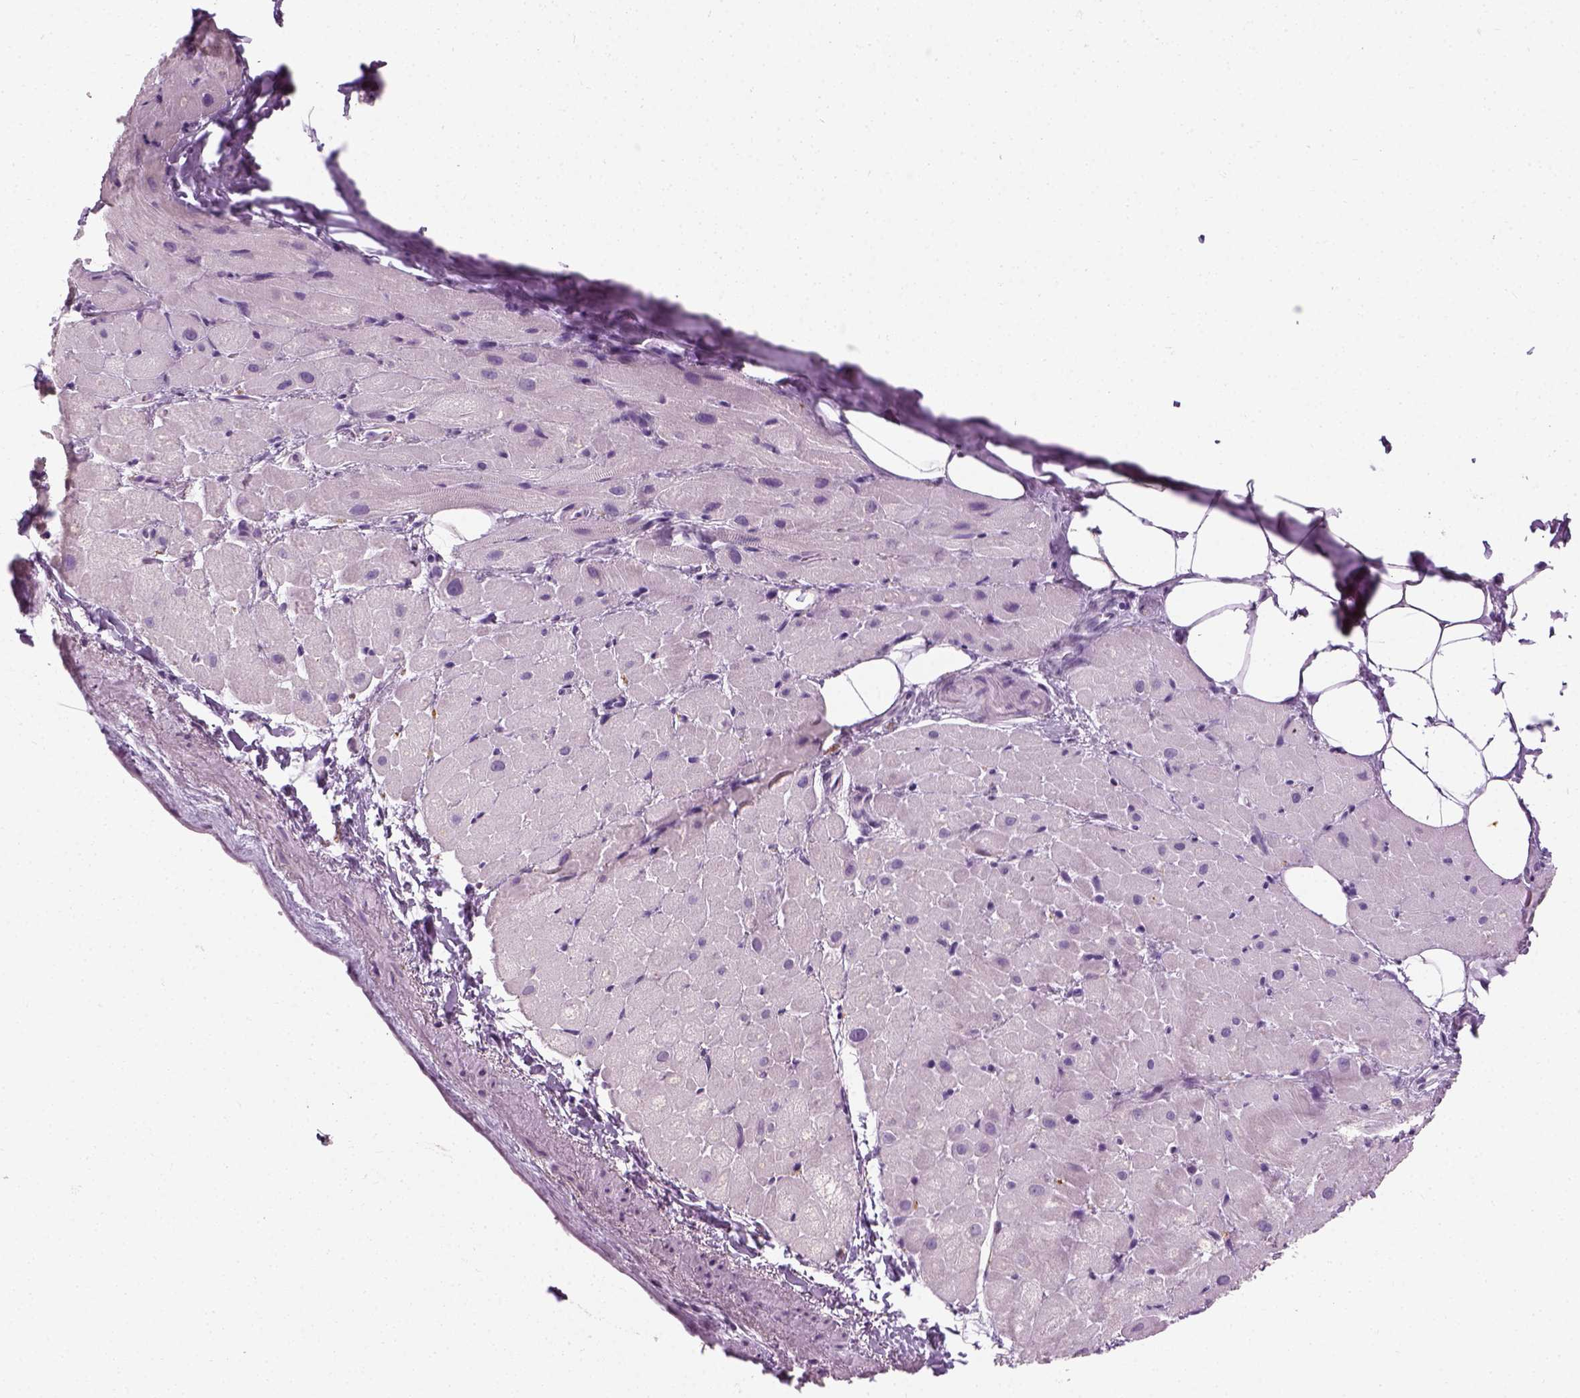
{"staining": {"intensity": "negative", "quantity": "none", "location": "none"}, "tissue": "heart muscle", "cell_type": "Cardiomyocytes", "image_type": "normal", "snomed": [{"axis": "morphology", "description": "Normal tissue, NOS"}, {"axis": "topography", "description": "Heart"}], "caption": "Heart muscle stained for a protein using immunohistochemistry exhibits no expression cardiomyocytes.", "gene": "TH", "patient": {"sex": "male", "age": 62}}